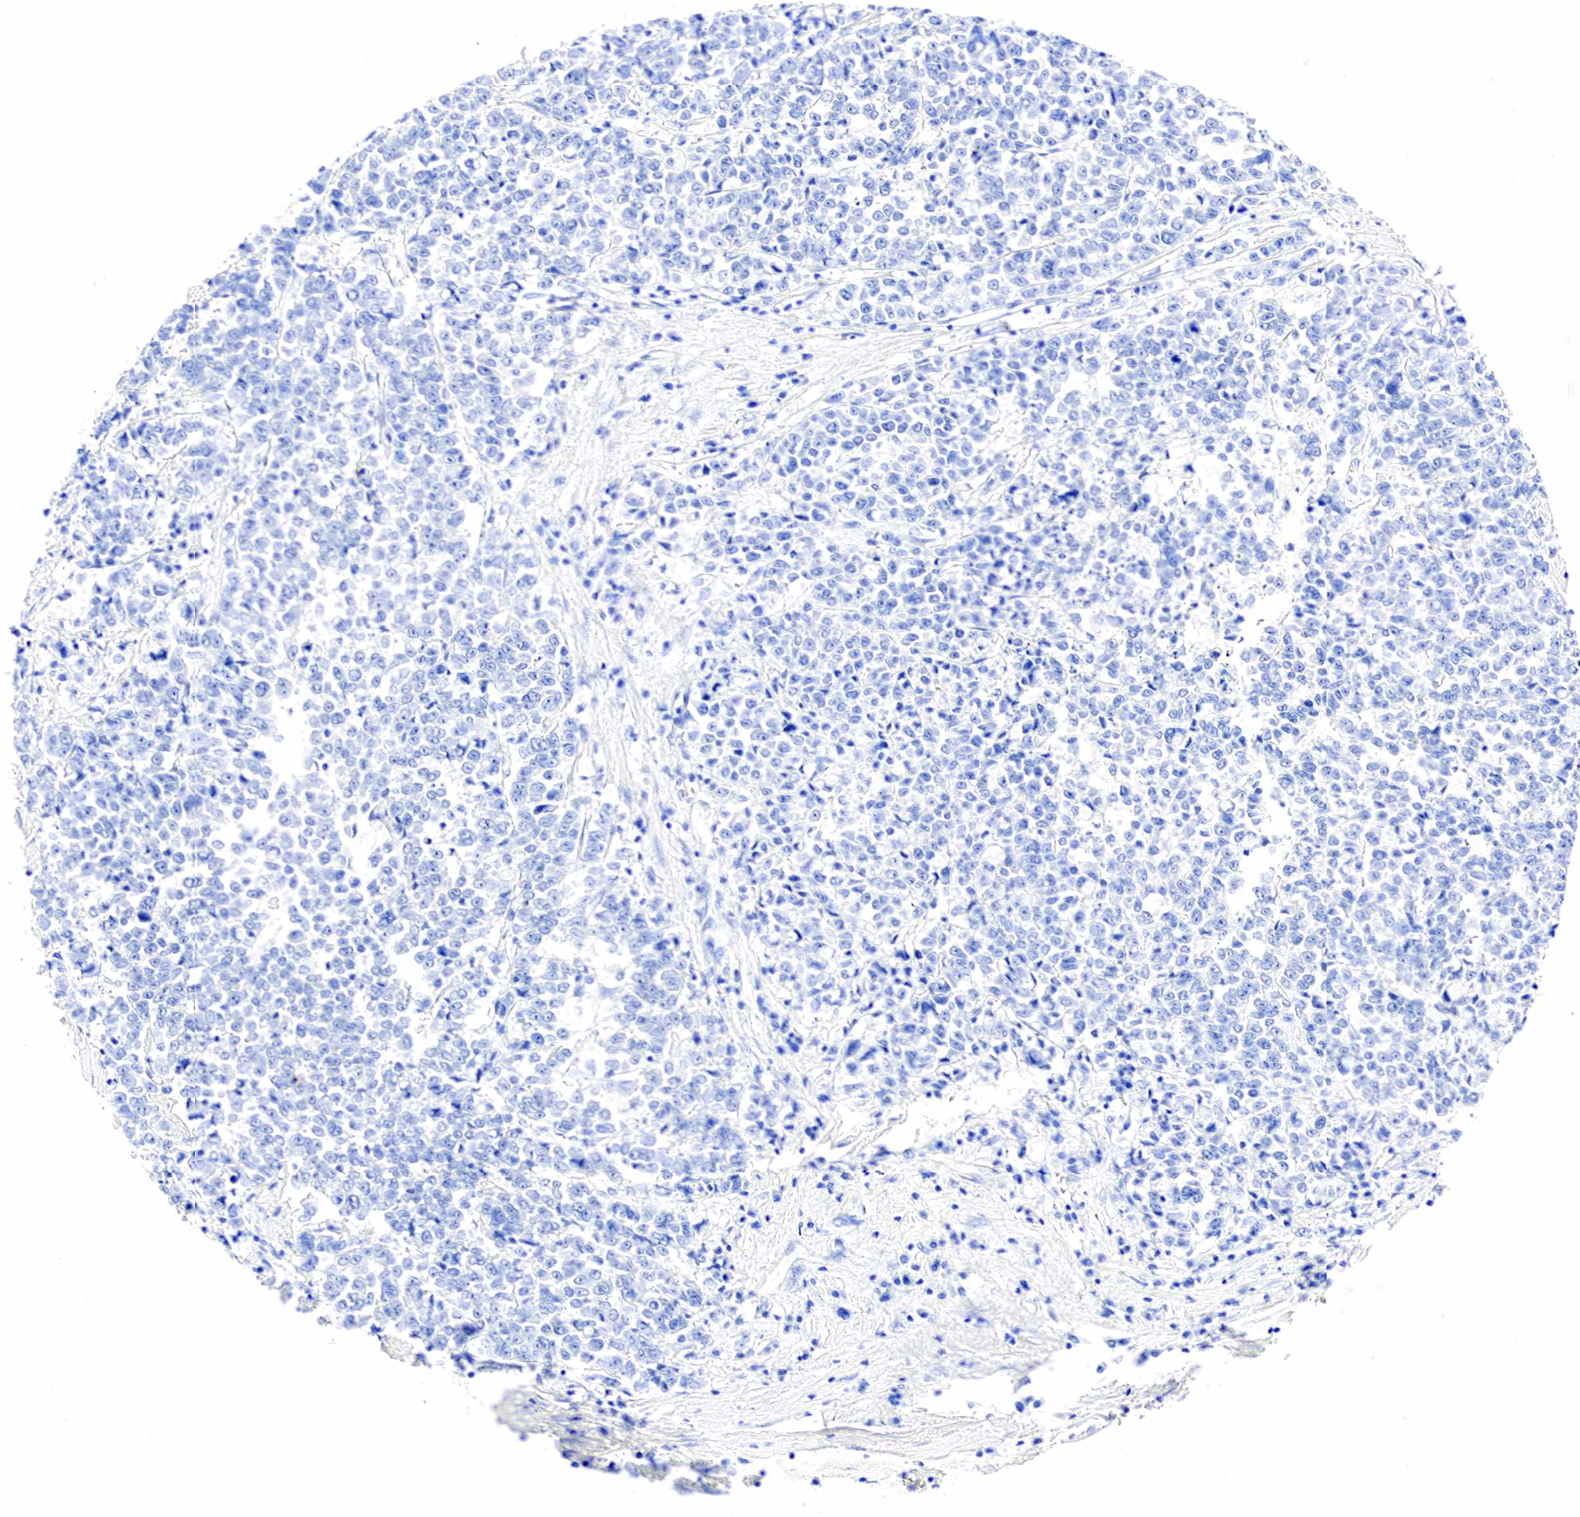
{"staining": {"intensity": "negative", "quantity": "none", "location": "none"}, "tissue": "liver cancer", "cell_type": "Tumor cells", "image_type": "cancer", "snomed": [{"axis": "morphology", "description": "Carcinoma, metastatic, NOS"}, {"axis": "topography", "description": "Liver"}], "caption": "Immunohistochemical staining of liver cancer exhibits no significant staining in tumor cells. (Stains: DAB immunohistochemistry (IHC) with hematoxylin counter stain, Microscopy: brightfield microscopy at high magnification).", "gene": "CHGA", "patient": {"sex": "female", "age": 58}}